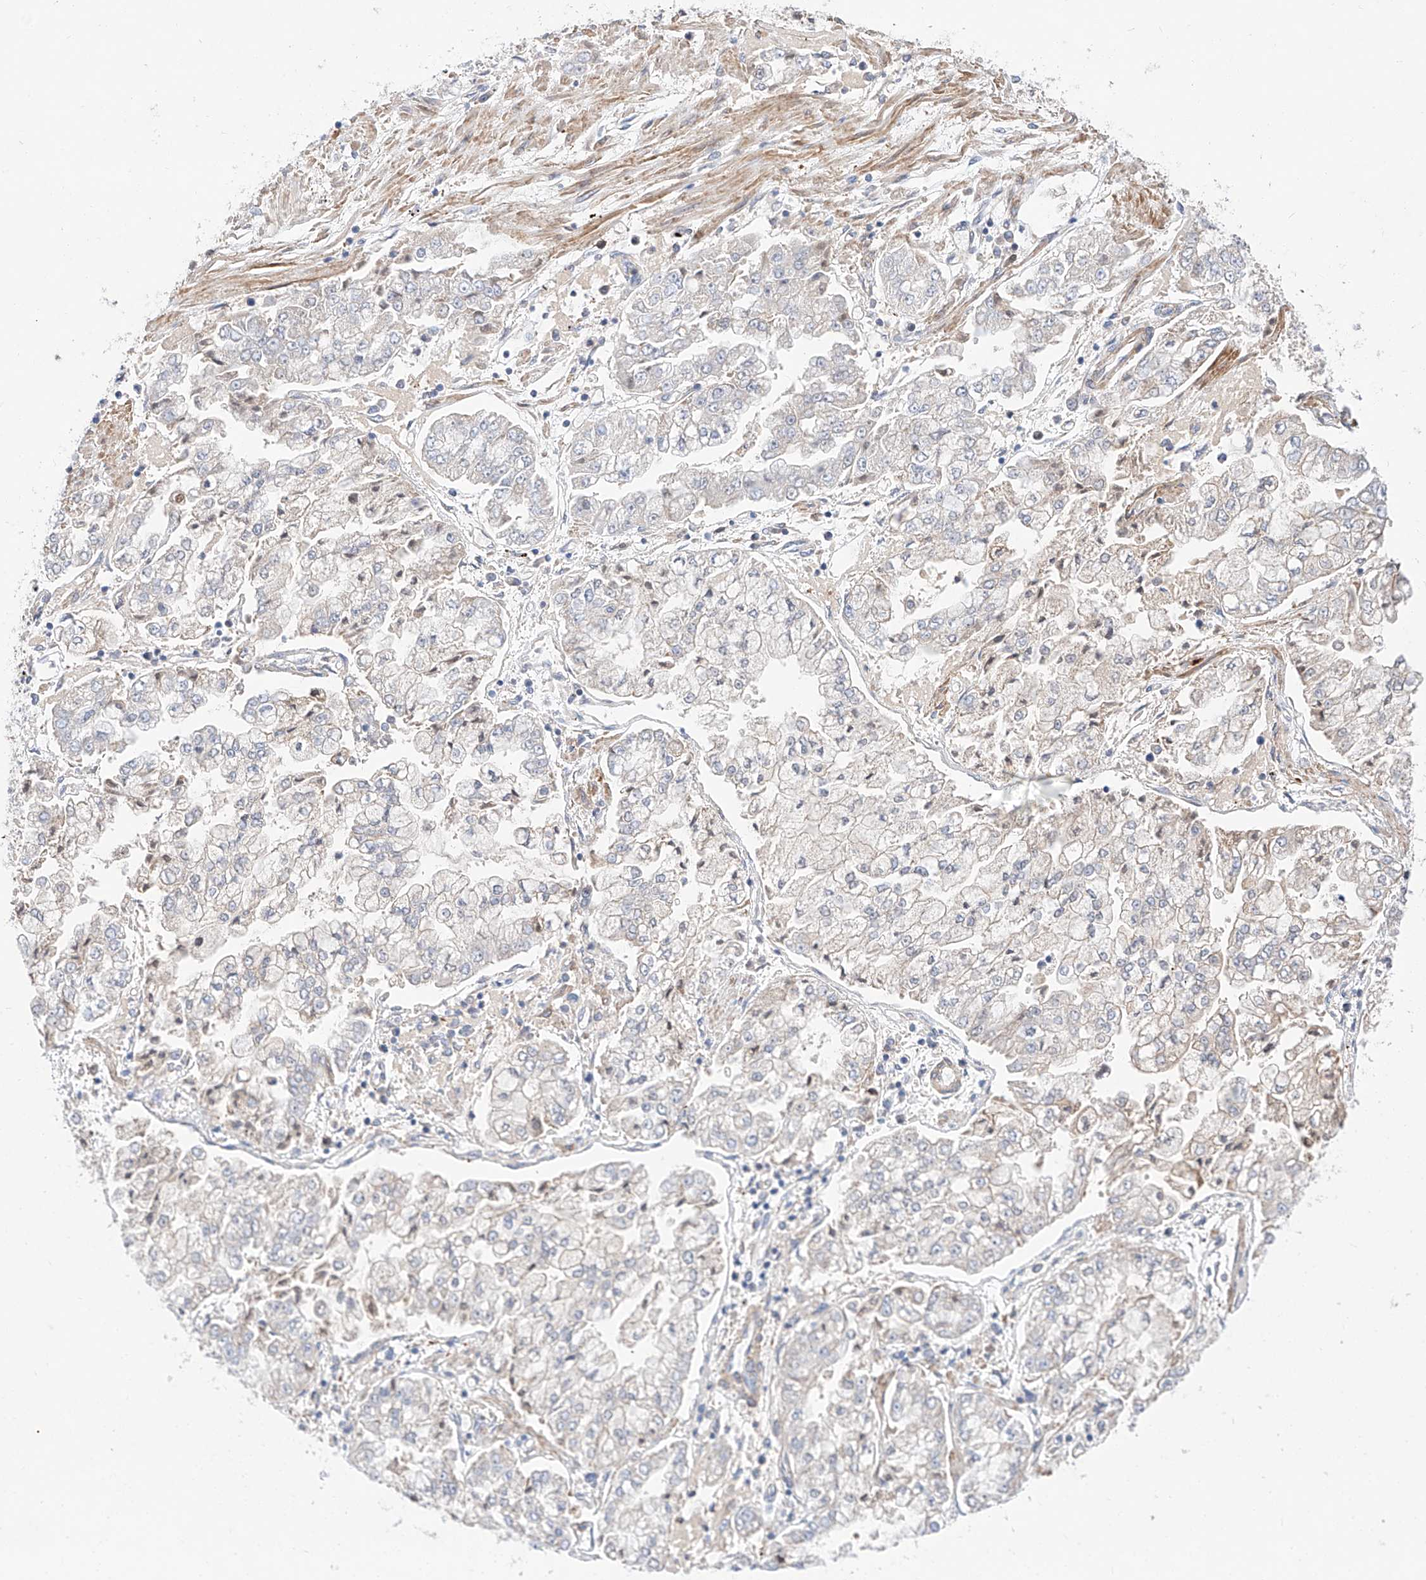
{"staining": {"intensity": "negative", "quantity": "none", "location": "none"}, "tissue": "stomach cancer", "cell_type": "Tumor cells", "image_type": "cancer", "snomed": [{"axis": "morphology", "description": "Adenocarcinoma, NOS"}, {"axis": "topography", "description": "Stomach"}], "caption": "IHC photomicrograph of neoplastic tissue: stomach adenocarcinoma stained with DAB (3,3'-diaminobenzidine) reveals no significant protein positivity in tumor cells.", "gene": "C6orf118", "patient": {"sex": "male", "age": 76}}